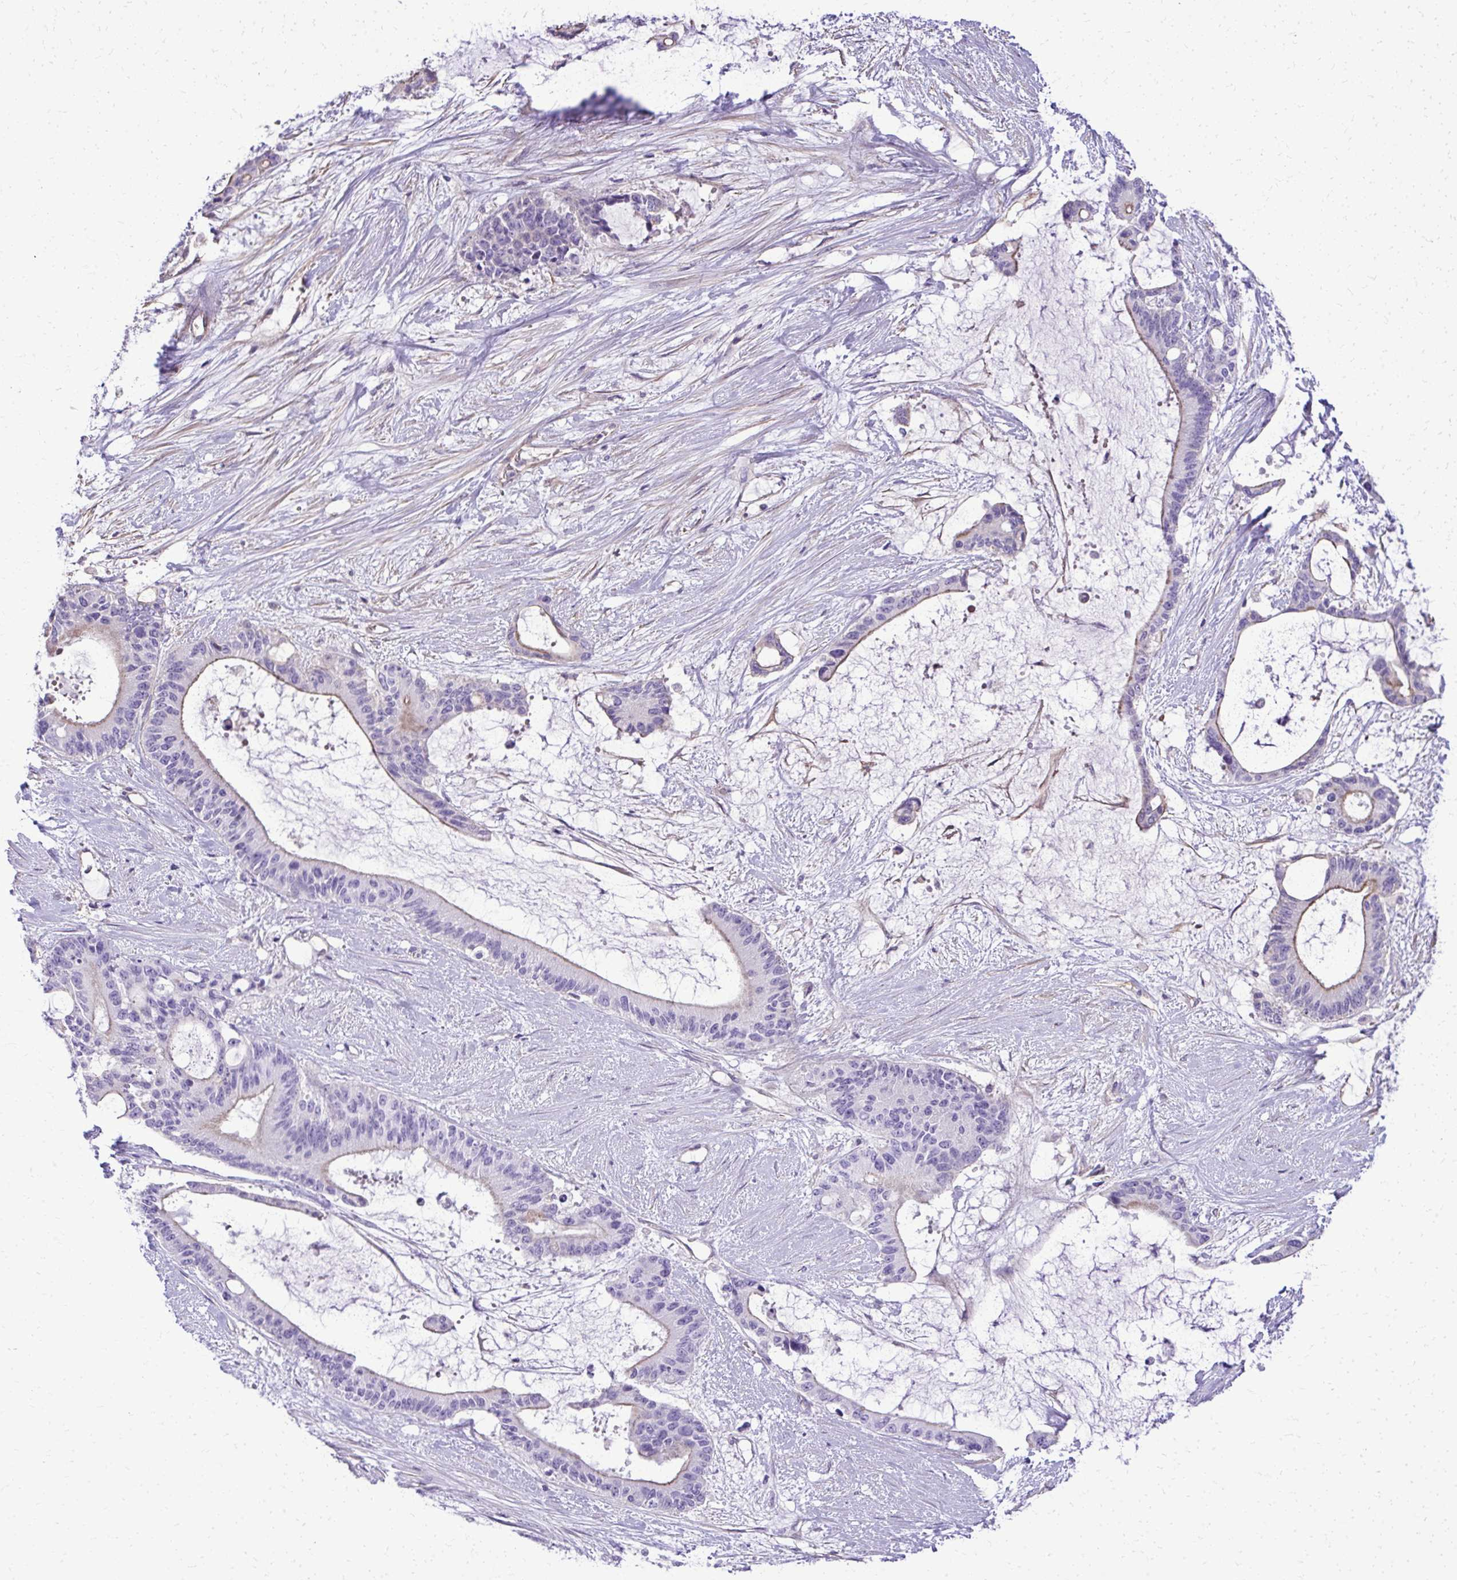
{"staining": {"intensity": "moderate", "quantity": "25%-75%", "location": "cytoplasmic/membranous"}, "tissue": "liver cancer", "cell_type": "Tumor cells", "image_type": "cancer", "snomed": [{"axis": "morphology", "description": "Normal tissue, NOS"}, {"axis": "morphology", "description": "Cholangiocarcinoma"}, {"axis": "topography", "description": "Liver"}, {"axis": "topography", "description": "Peripheral nerve tissue"}], "caption": "Immunohistochemical staining of human liver cholangiocarcinoma exhibits moderate cytoplasmic/membranous protein staining in approximately 25%-75% of tumor cells. The staining was performed using DAB (3,3'-diaminobenzidine), with brown indicating positive protein expression. Nuclei are stained blue with hematoxylin.", "gene": "RUNDC3B", "patient": {"sex": "female", "age": 73}}